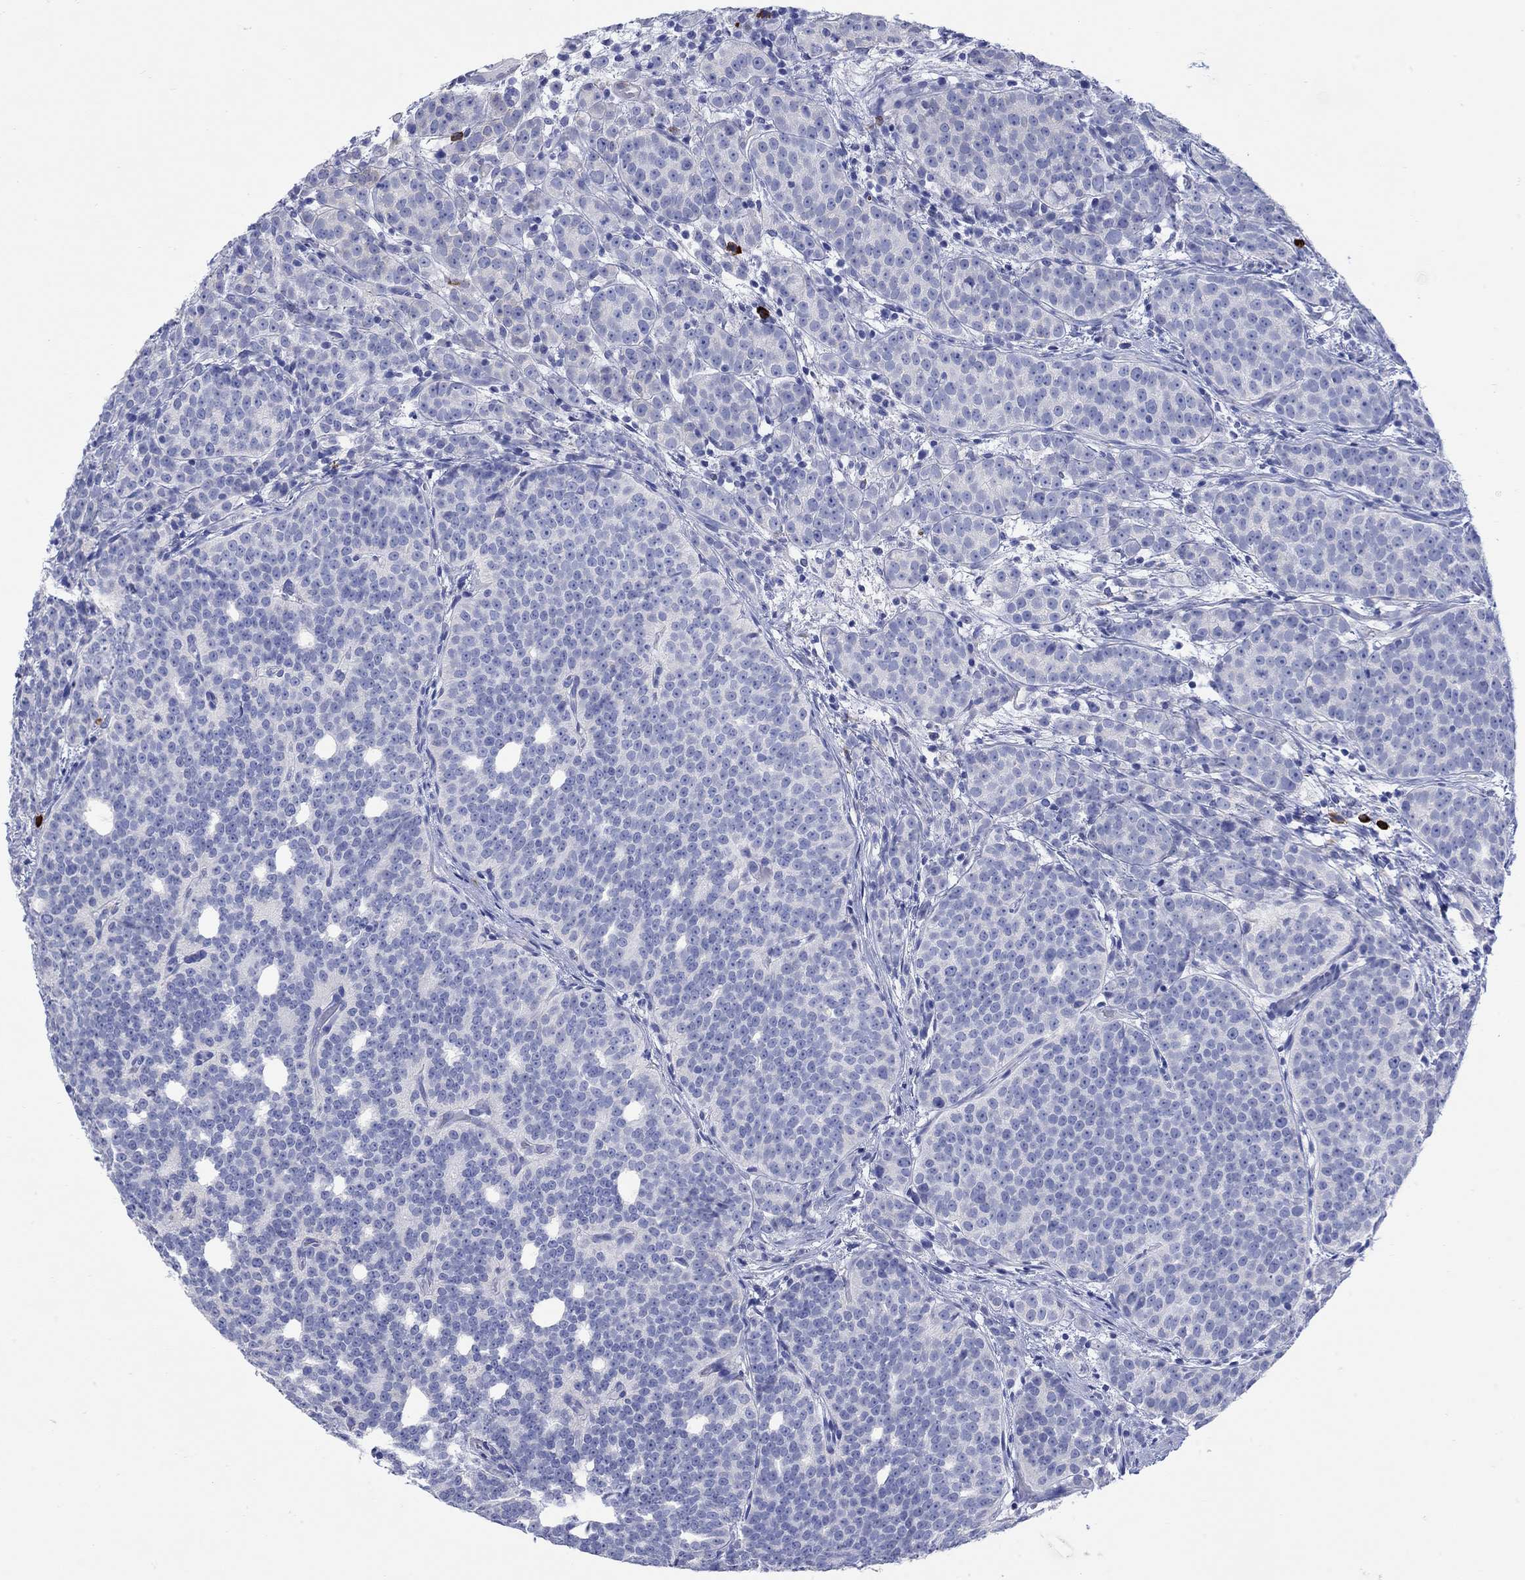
{"staining": {"intensity": "negative", "quantity": "none", "location": "none"}, "tissue": "prostate cancer", "cell_type": "Tumor cells", "image_type": "cancer", "snomed": [{"axis": "morphology", "description": "Adenocarcinoma, High grade"}, {"axis": "topography", "description": "Prostate"}], "caption": "This is an IHC image of prostate cancer (adenocarcinoma (high-grade)). There is no positivity in tumor cells.", "gene": "P2RY6", "patient": {"sex": "male", "age": 53}}